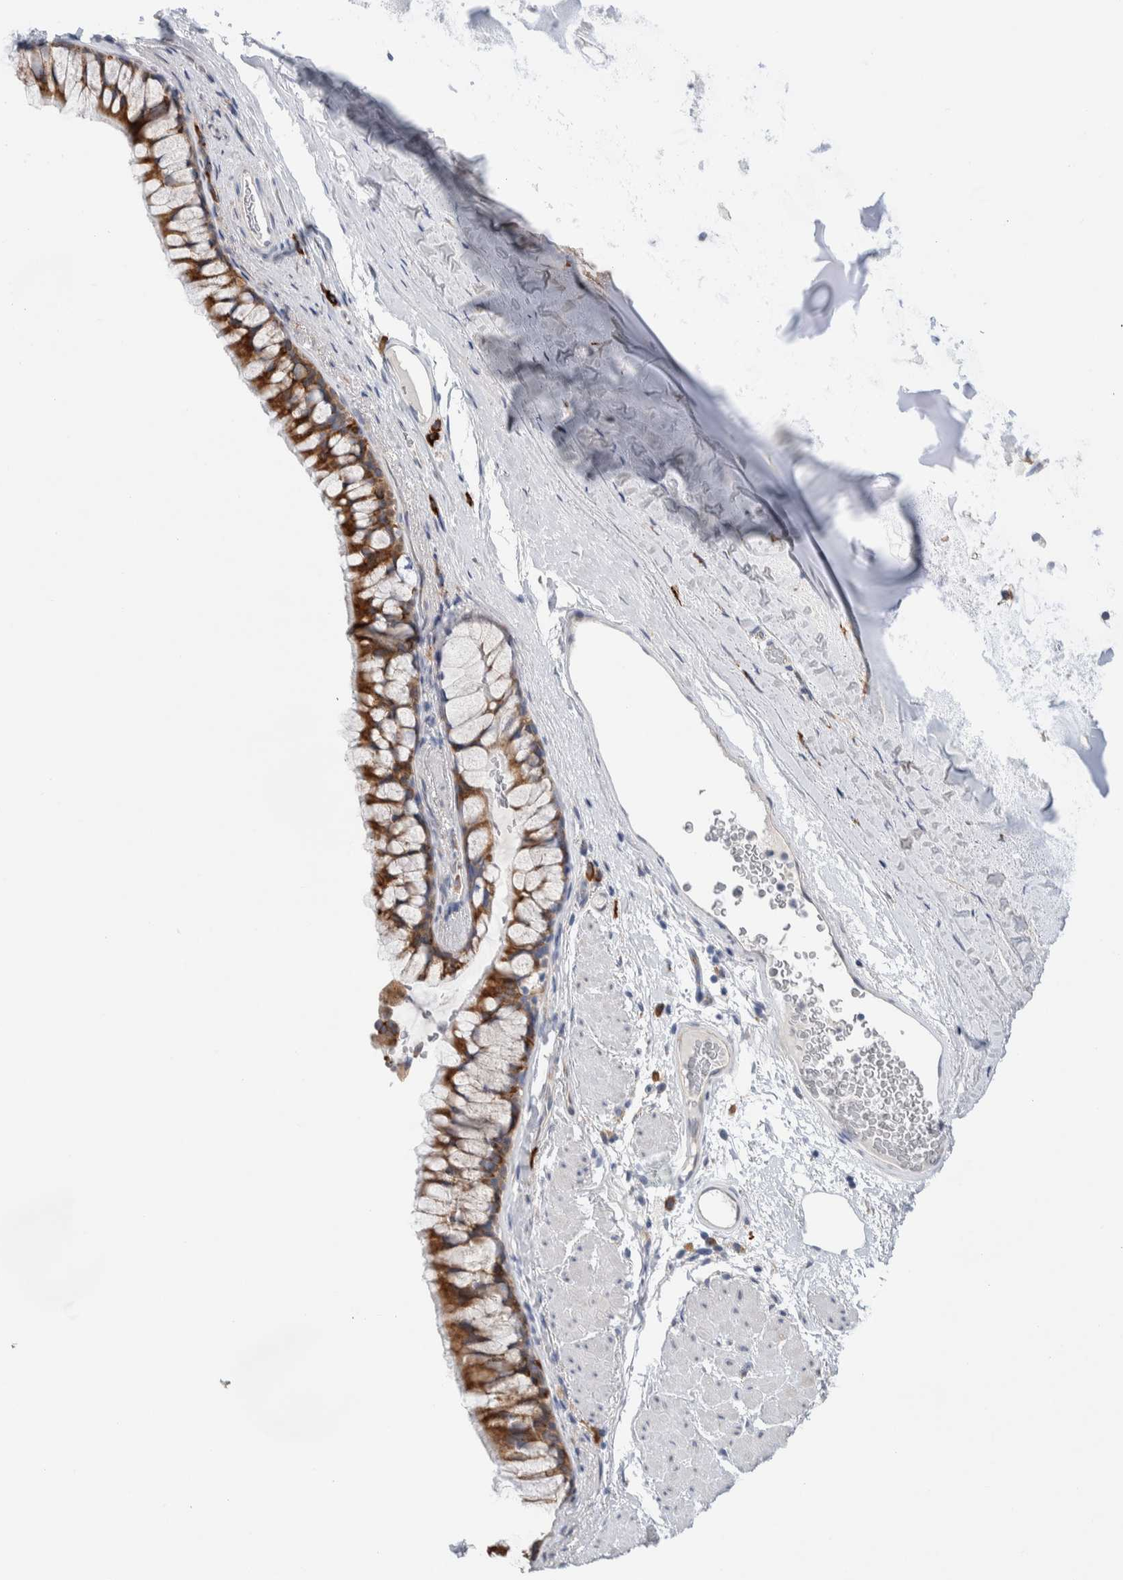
{"staining": {"intensity": "moderate", "quantity": ">75%", "location": "cytoplasmic/membranous"}, "tissue": "bronchus", "cell_type": "Respiratory epithelial cells", "image_type": "normal", "snomed": [{"axis": "morphology", "description": "Normal tissue, NOS"}, {"axis": "topography", "description": "Cartilage tissue"}, {"axis": "topography", "description": "Bronchus"}], "caption": "Moderate cytoplasmic/membranous staining is seen in approximately >75% of respiratory epithelial cells in unremarkable bronchus. (Stains: DAB in brown, nuclei in blue, Microscopy: brightfield microscopy at high magnification).", "gene": "ENGASE", "patient": {"sex": "female", "age": 53}}